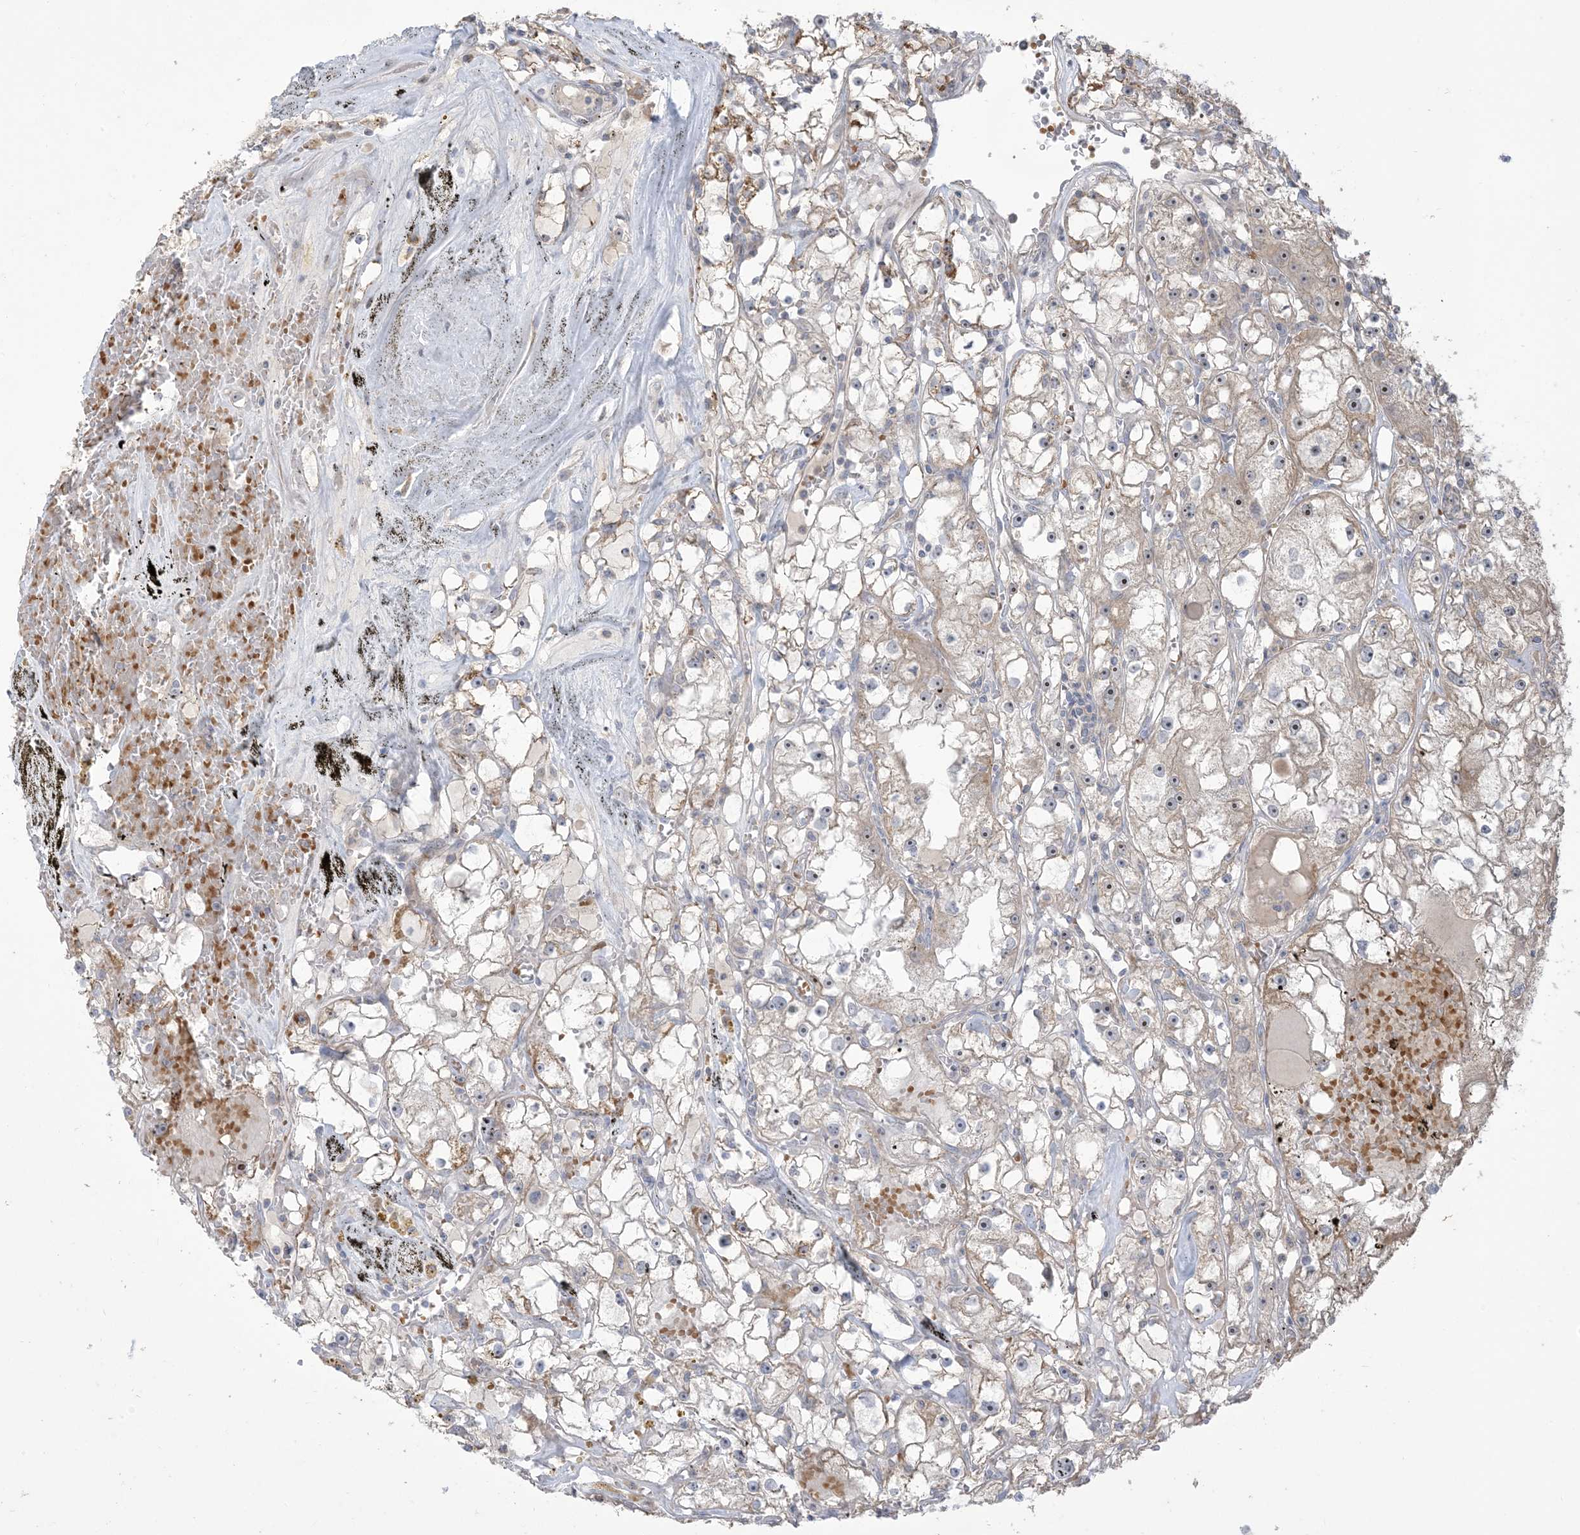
{"staining": {"intensity": "moderate", "quantity": "<25%", "location": "nuclear"}, "tissue": "renal cancer", "cell_type": "Tumor cells", "image_type": "cancer", "snomed": [{"axis": "morphology", "description": "Adenocarcinoma, NOS"}, {"axis": "topography", "description": "Kidney"}], "caption": "Moderate nuclear protein staining is identified in about <25% of tumor cells in renal adenocarcinoma. Nuclei are stained in blue.", "gene": "KLHL18", "patient": {"sex": "male", "age": 56}}